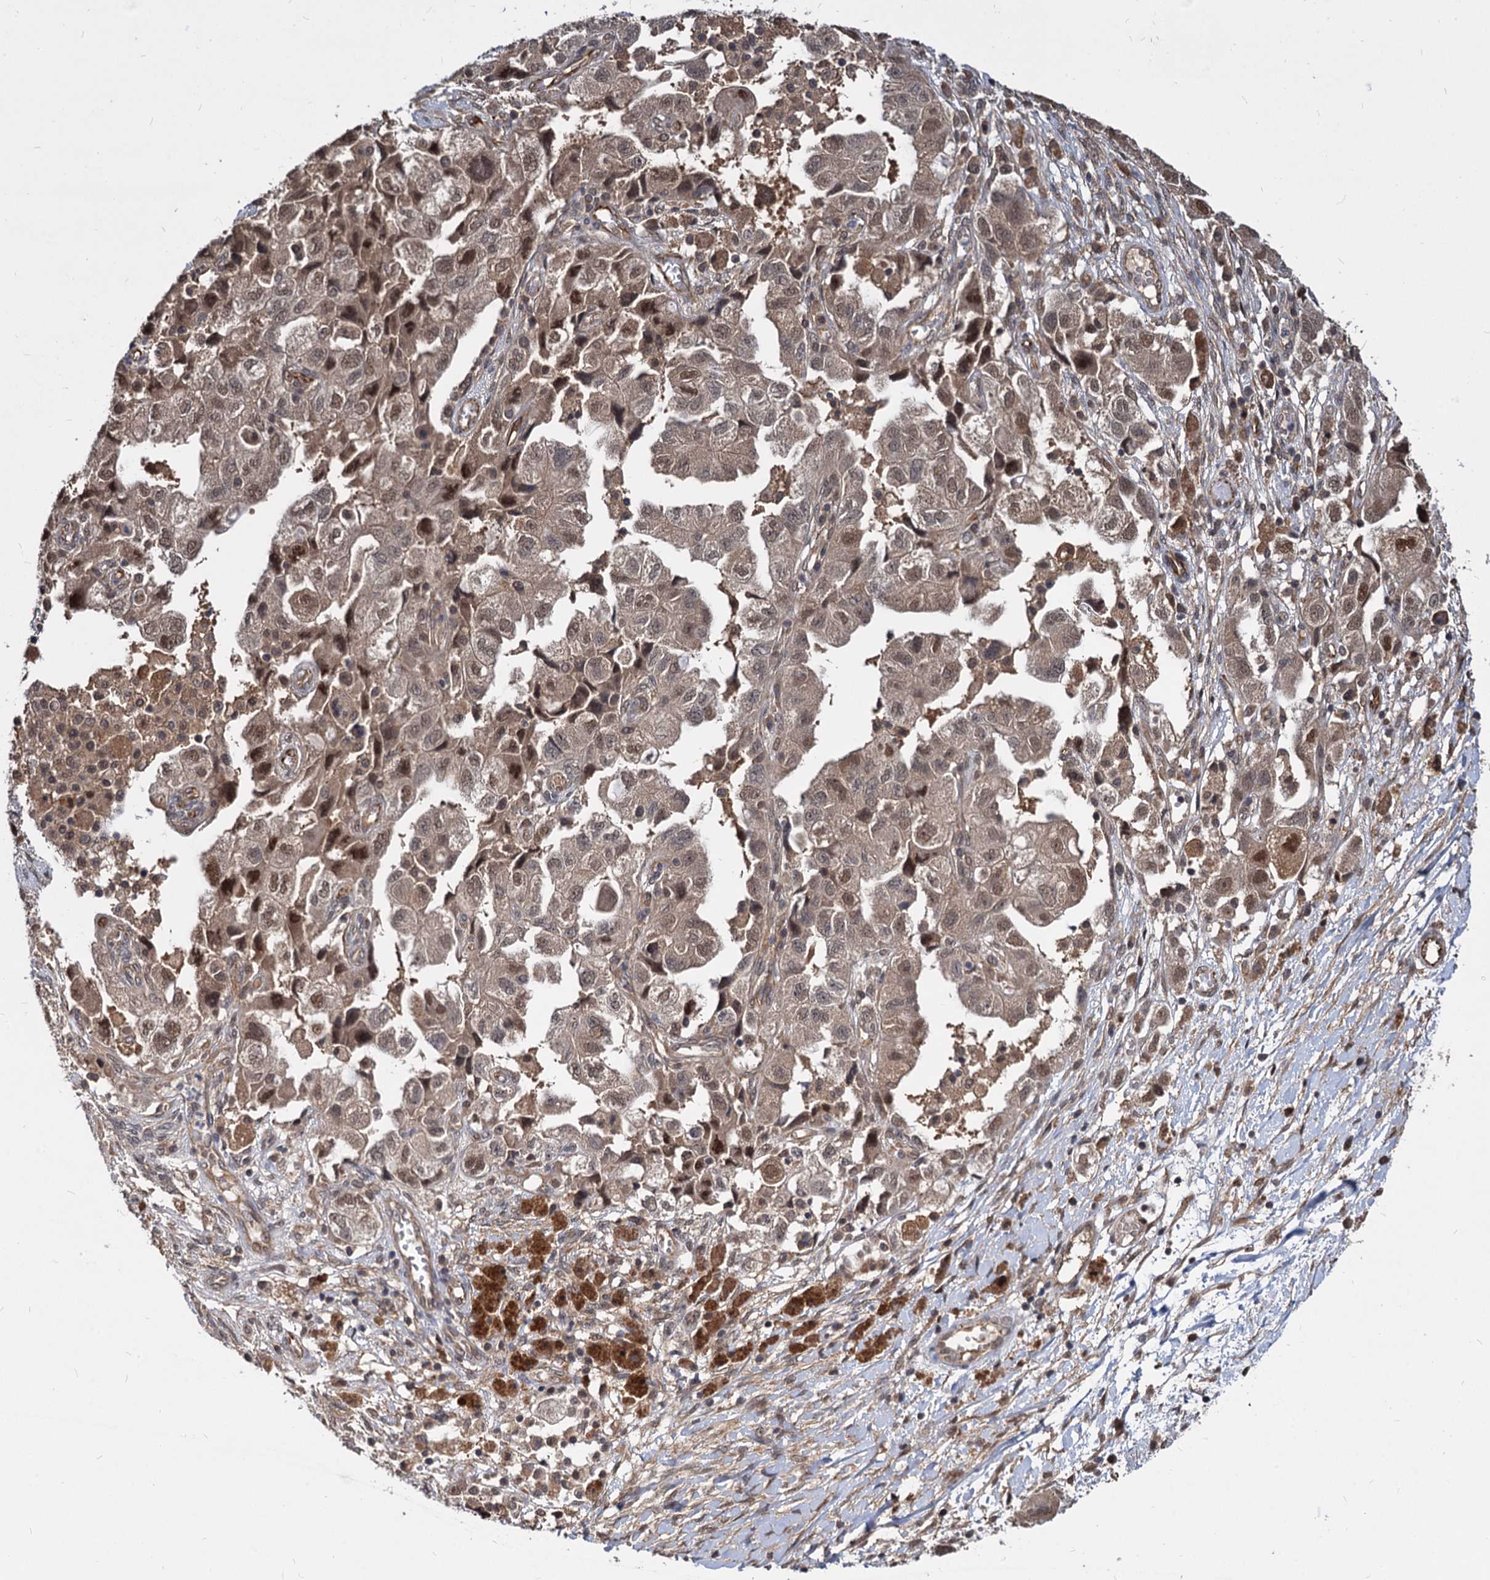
{"staining": {"intensity": "moderate", "quantity": ">75%", "location": "cytoplasmic/membranous,nuclear"}, "tissue": "ovarian cancer", "cell_type": "Tumor cells", "image_type": "cancer", "snomed": [{"axis": "morphology", "description": "Carcinoma, NOS"}, {"axis": "morphology", "description": "Cystadenocarcinoma, serous, NOS"}, {"axis": "topography", "description": "Ovary"}], "caption": "About >75% of tumor cells in human ovarian cancer (carcinoma) show moderate cytoplasmic/membranous and nuclear protein positivity as visualized by brown immunohistochemical staining.", "gene": "PSMD4", "patient": {"sex": "female", "age": 69}}